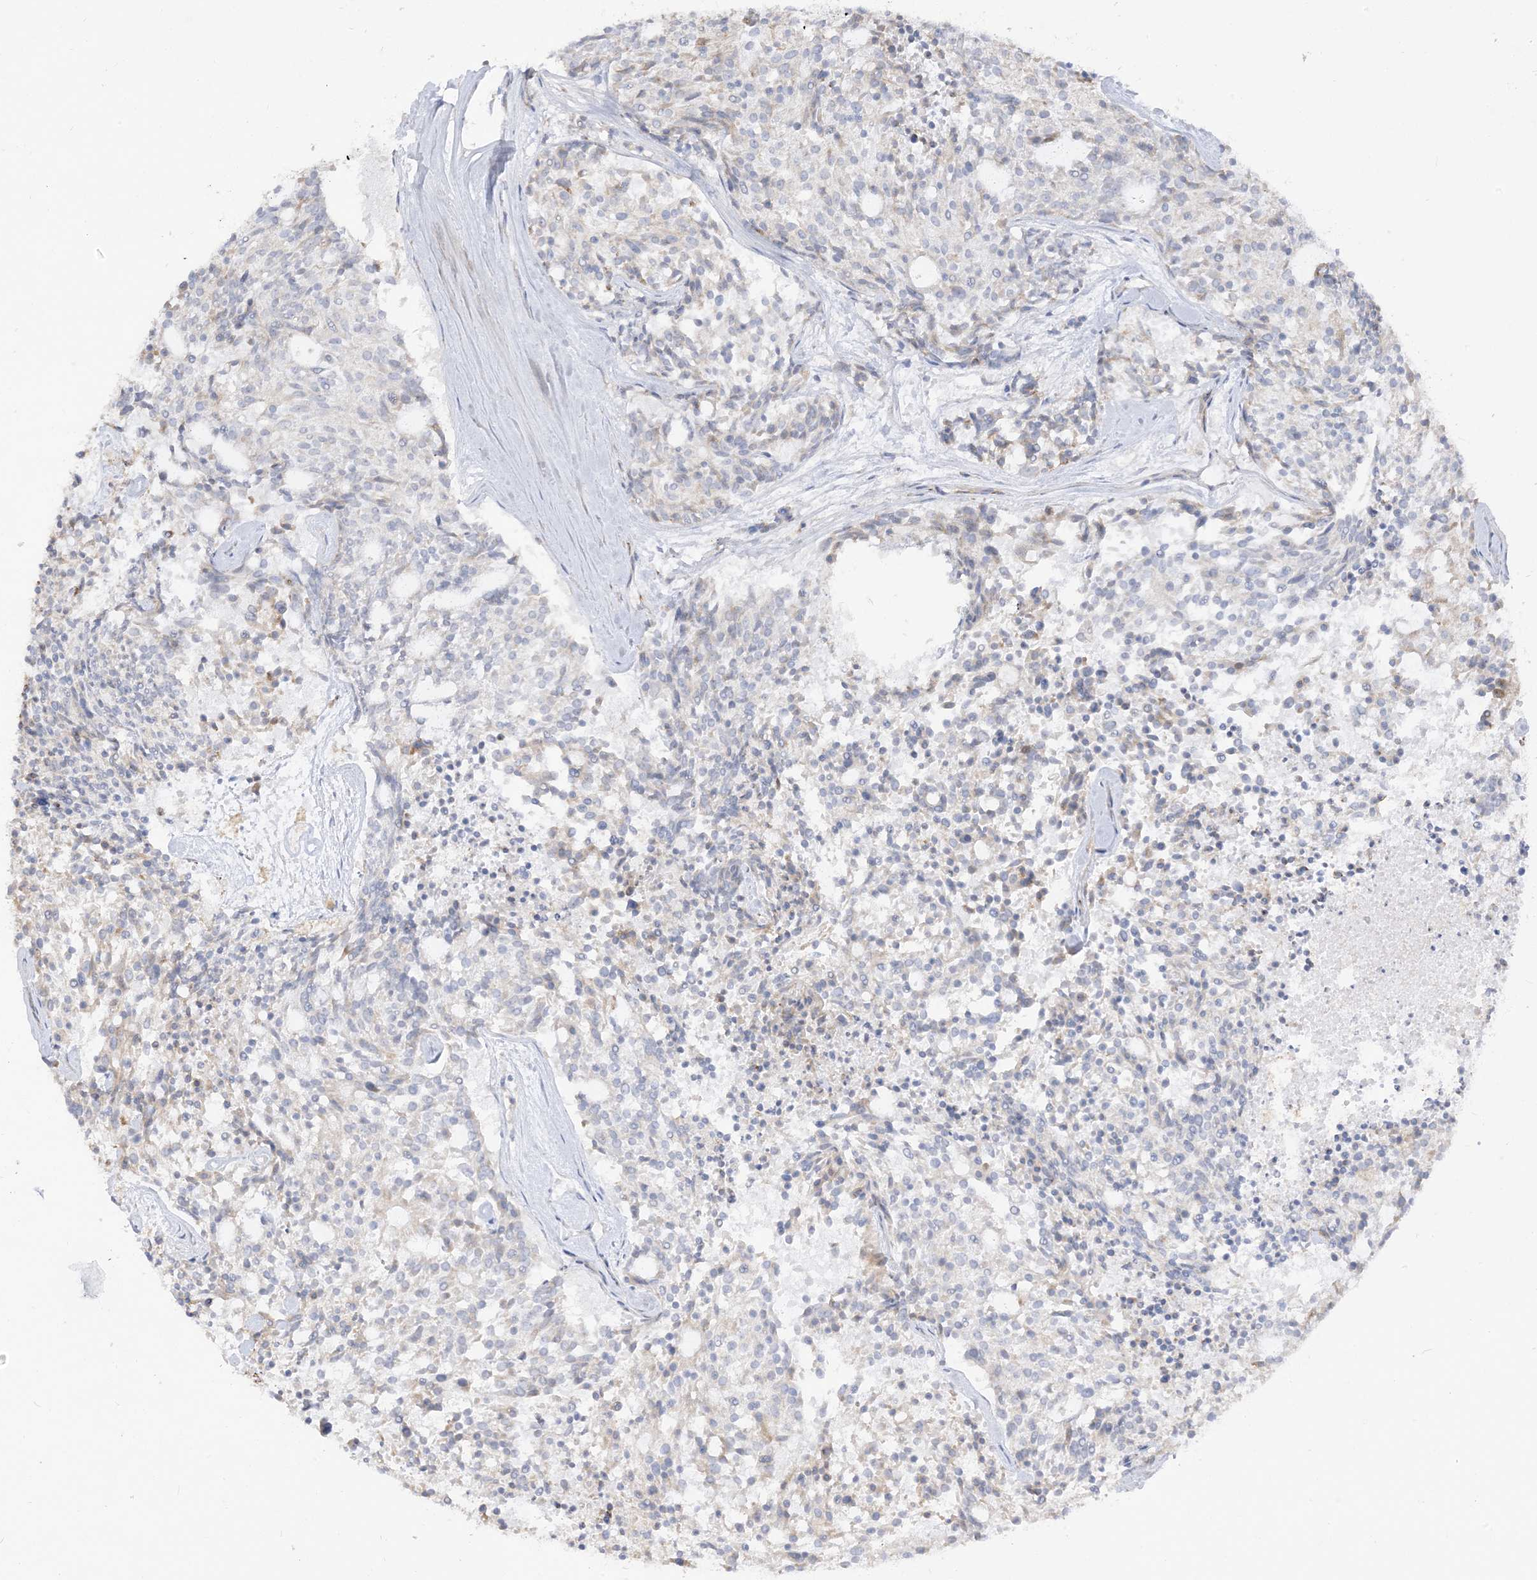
{"staining": {"intensity": "negative", "quantity": "none", "location": "none"}, "tissue": "carcinoid", "cell_type": "Tumor cells", "image_type": "cancer", "snomed": [{"axis": "morphology", "description": "Carcinoid, malignant, NOS"}, {"axis": "topography", "description": "Pancreas"}], "caption": "Immunohistochemical staining of human carcinoid displays no significant staining in tumor cells. The staining is performed using DAB brown chromogen with nuclei counter-stained in using hematoxylin.", "gene": "LOXL3", "patient": {"sex": "female", "age": 54}}